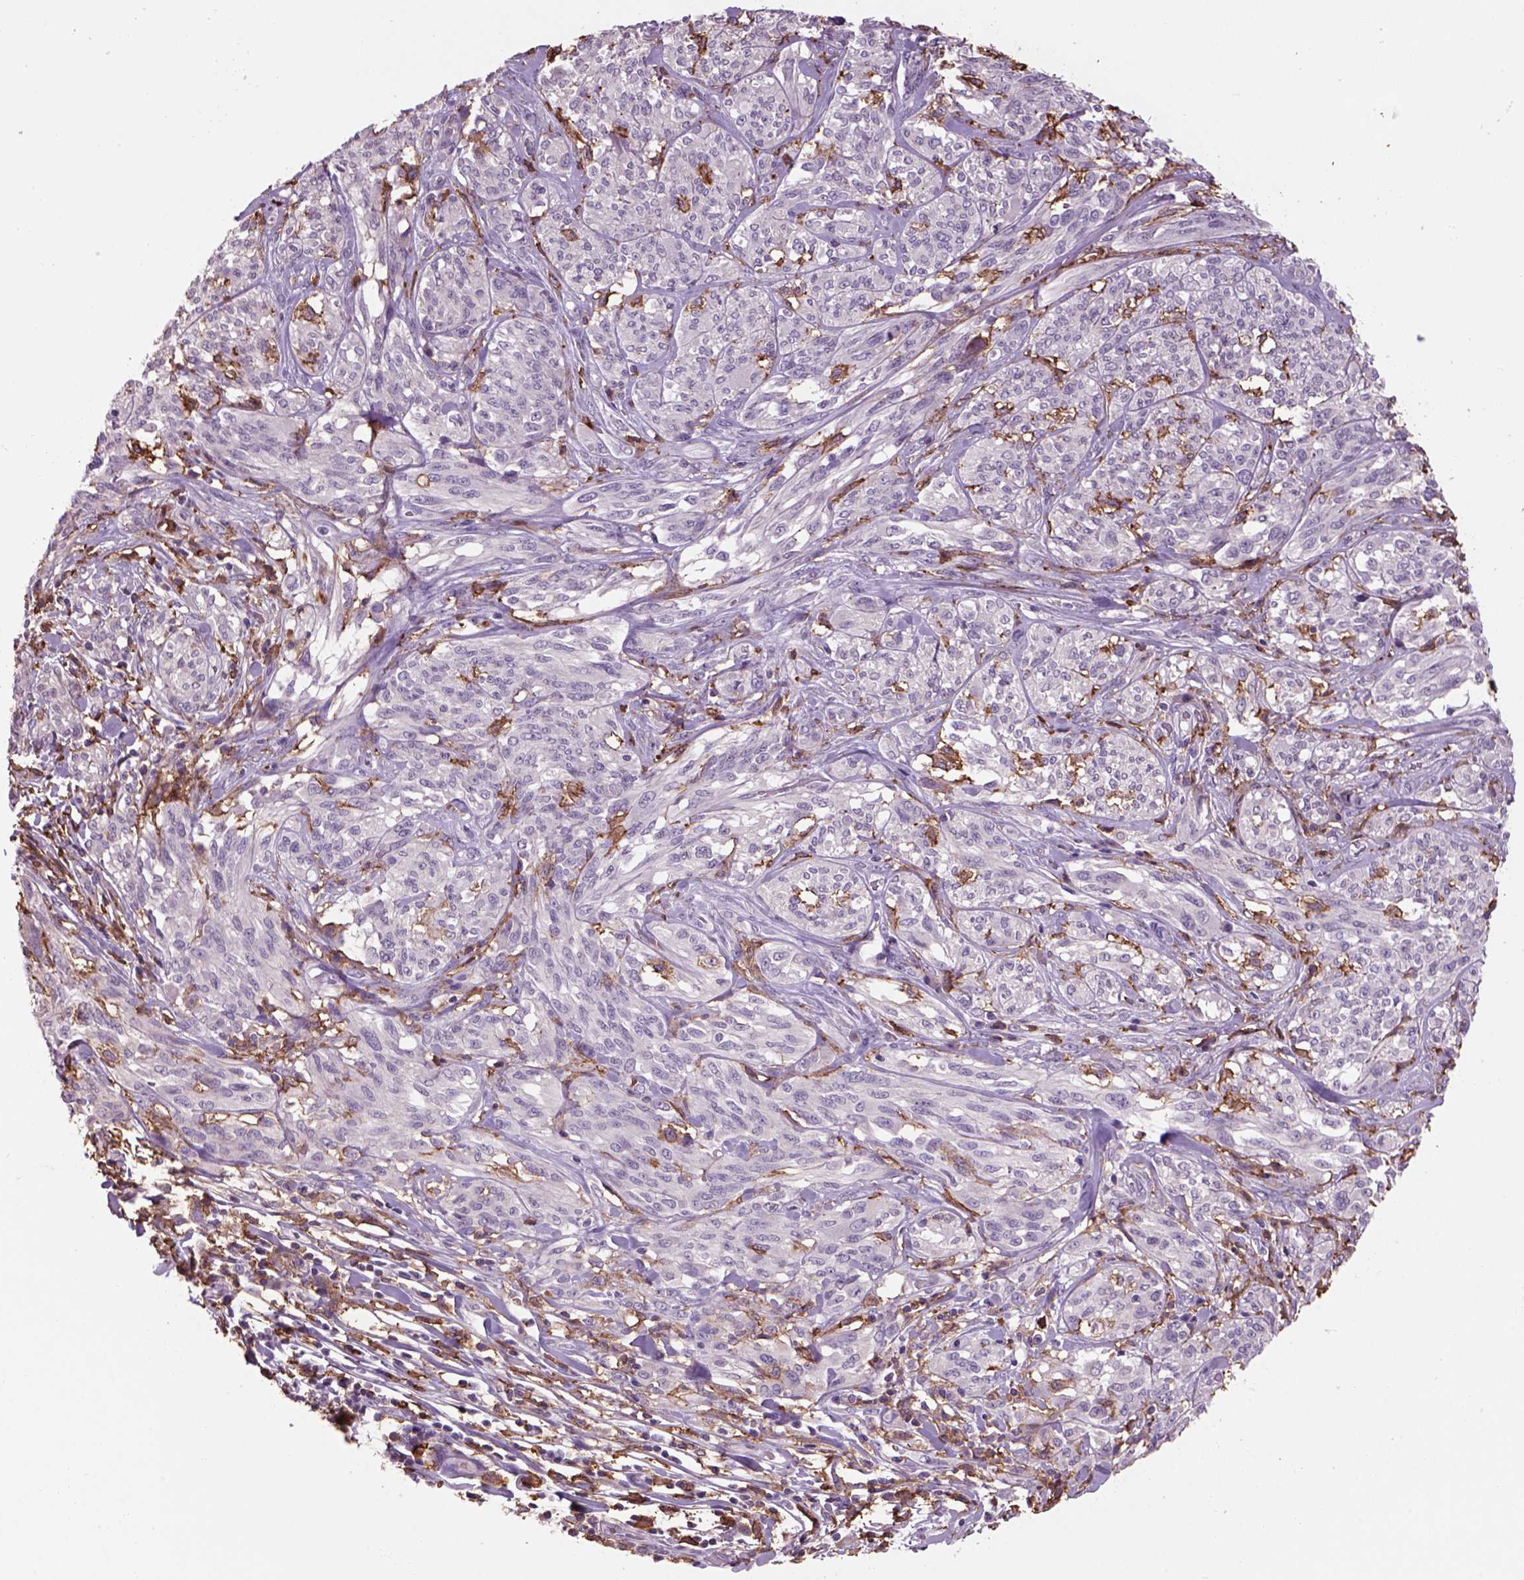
{"staining": {"intensity": "negative", "quantity": "none", "location": "none"}, "tissue": "melanoma", "cell_type": "Tumor cells", "image_type": "cancer", "snomed": [{"axis": "morphology", "description": "Malignant melanoma, NOS"}, {"axis": "topography", "description": "Skin"}], "caption": "Melanoma was stained to show a protein in brown. There is no significant staining in tumor cells.", "gene": "CD14", "patient": {"sex": "female", "age": 91}}